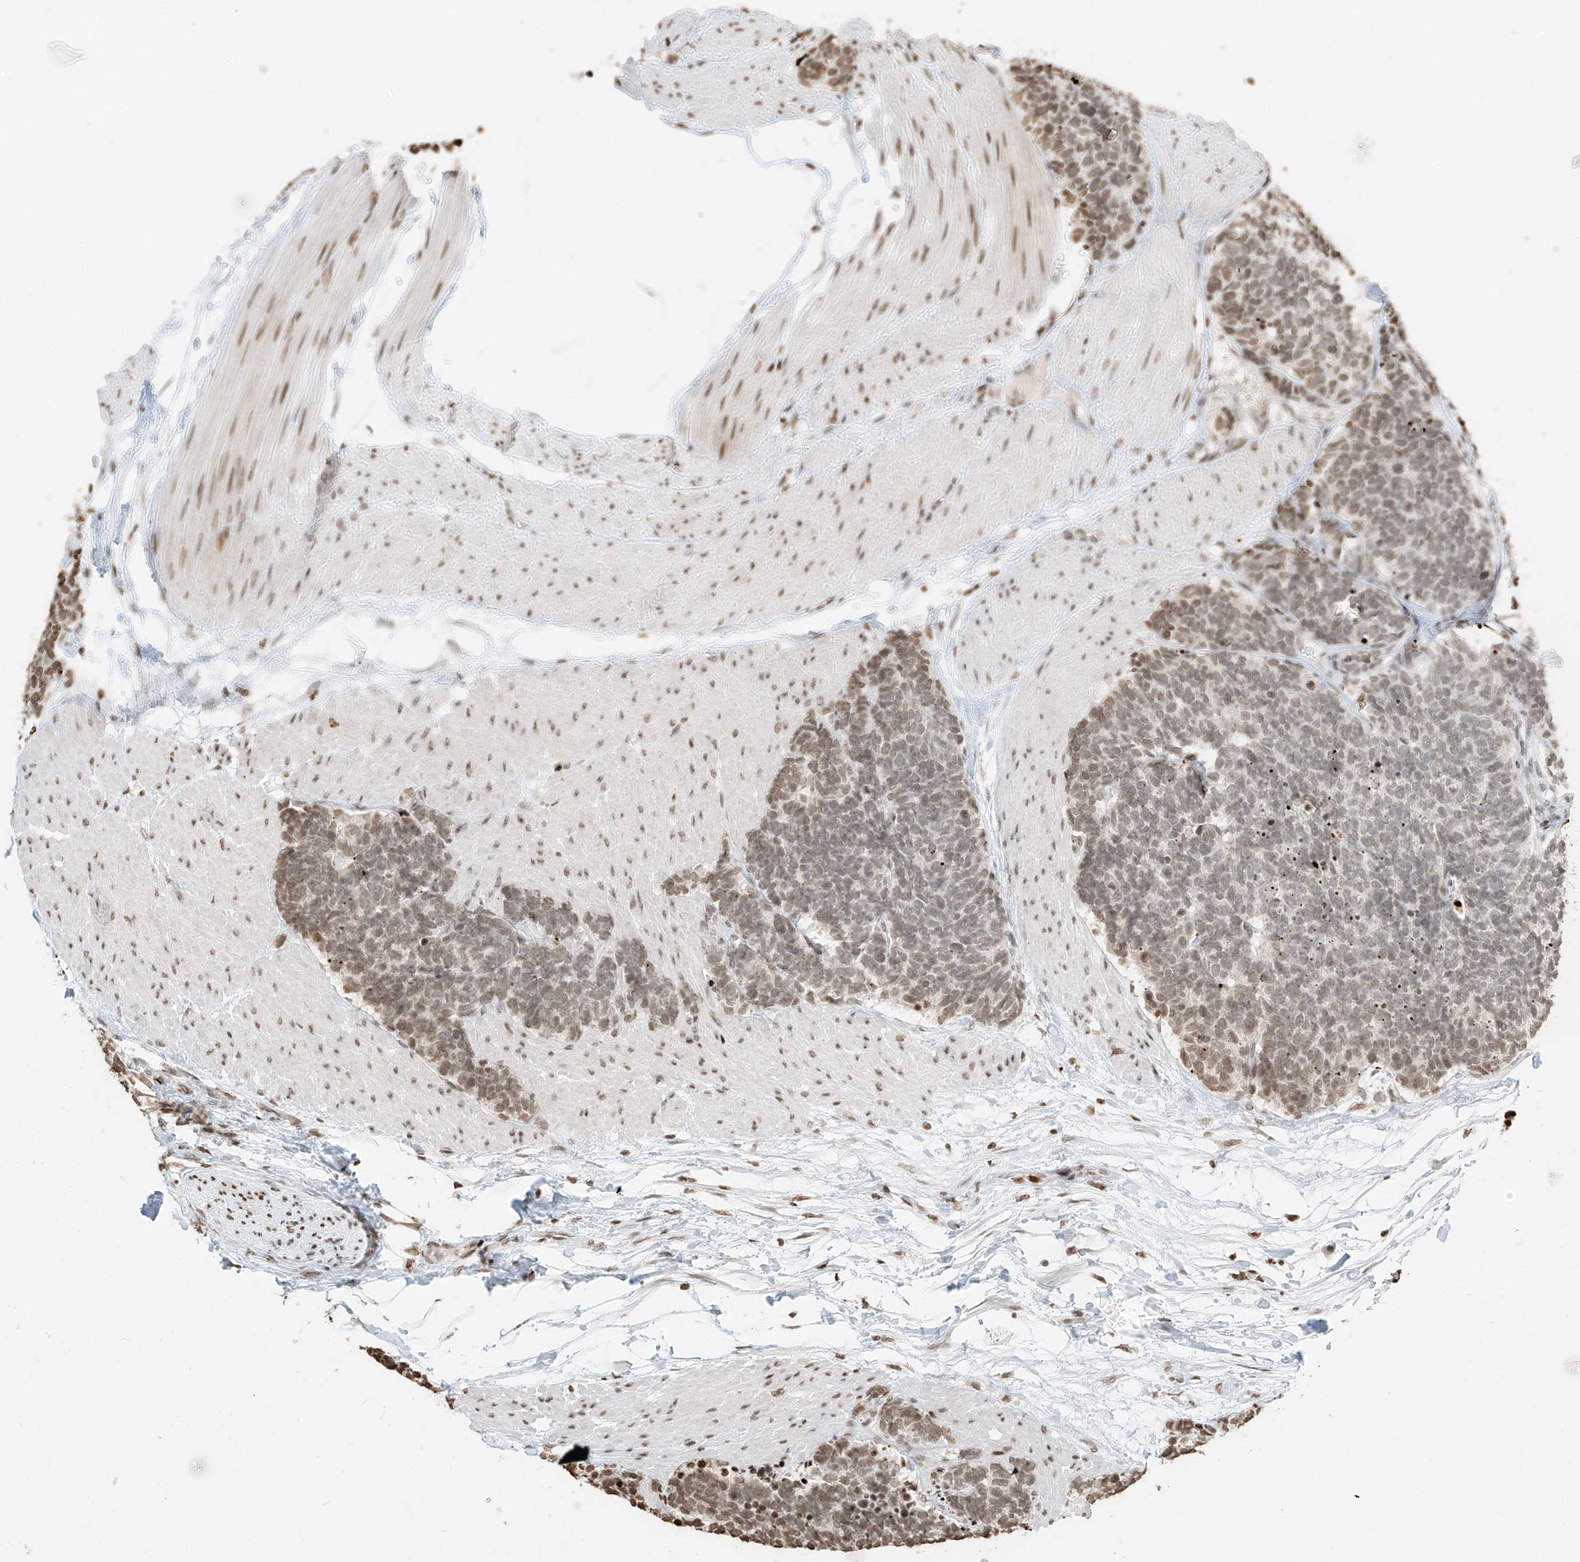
{"staining": {"intensity": "moderate", "quantity": "<25%", "location": "nuclear"}, "tissue": "carcinoid", "cell_type": "Tumor cells", "image_type": "cancer", "snomed": [{"axis": "morphology", "description": "Carcinoma, NOS"}, {"axis": "morphology", "description": "Carcinoid, malignant, NOS"}, {"axis": "topography", "description": "Urinary bladder"}], "caption": "This is an image of IHC staining of carcinoid, which shows moderate expression in the nuclear of tumor cells.", "gene": "C17orf58", "patient": {"sex": "male", "age": 57}}